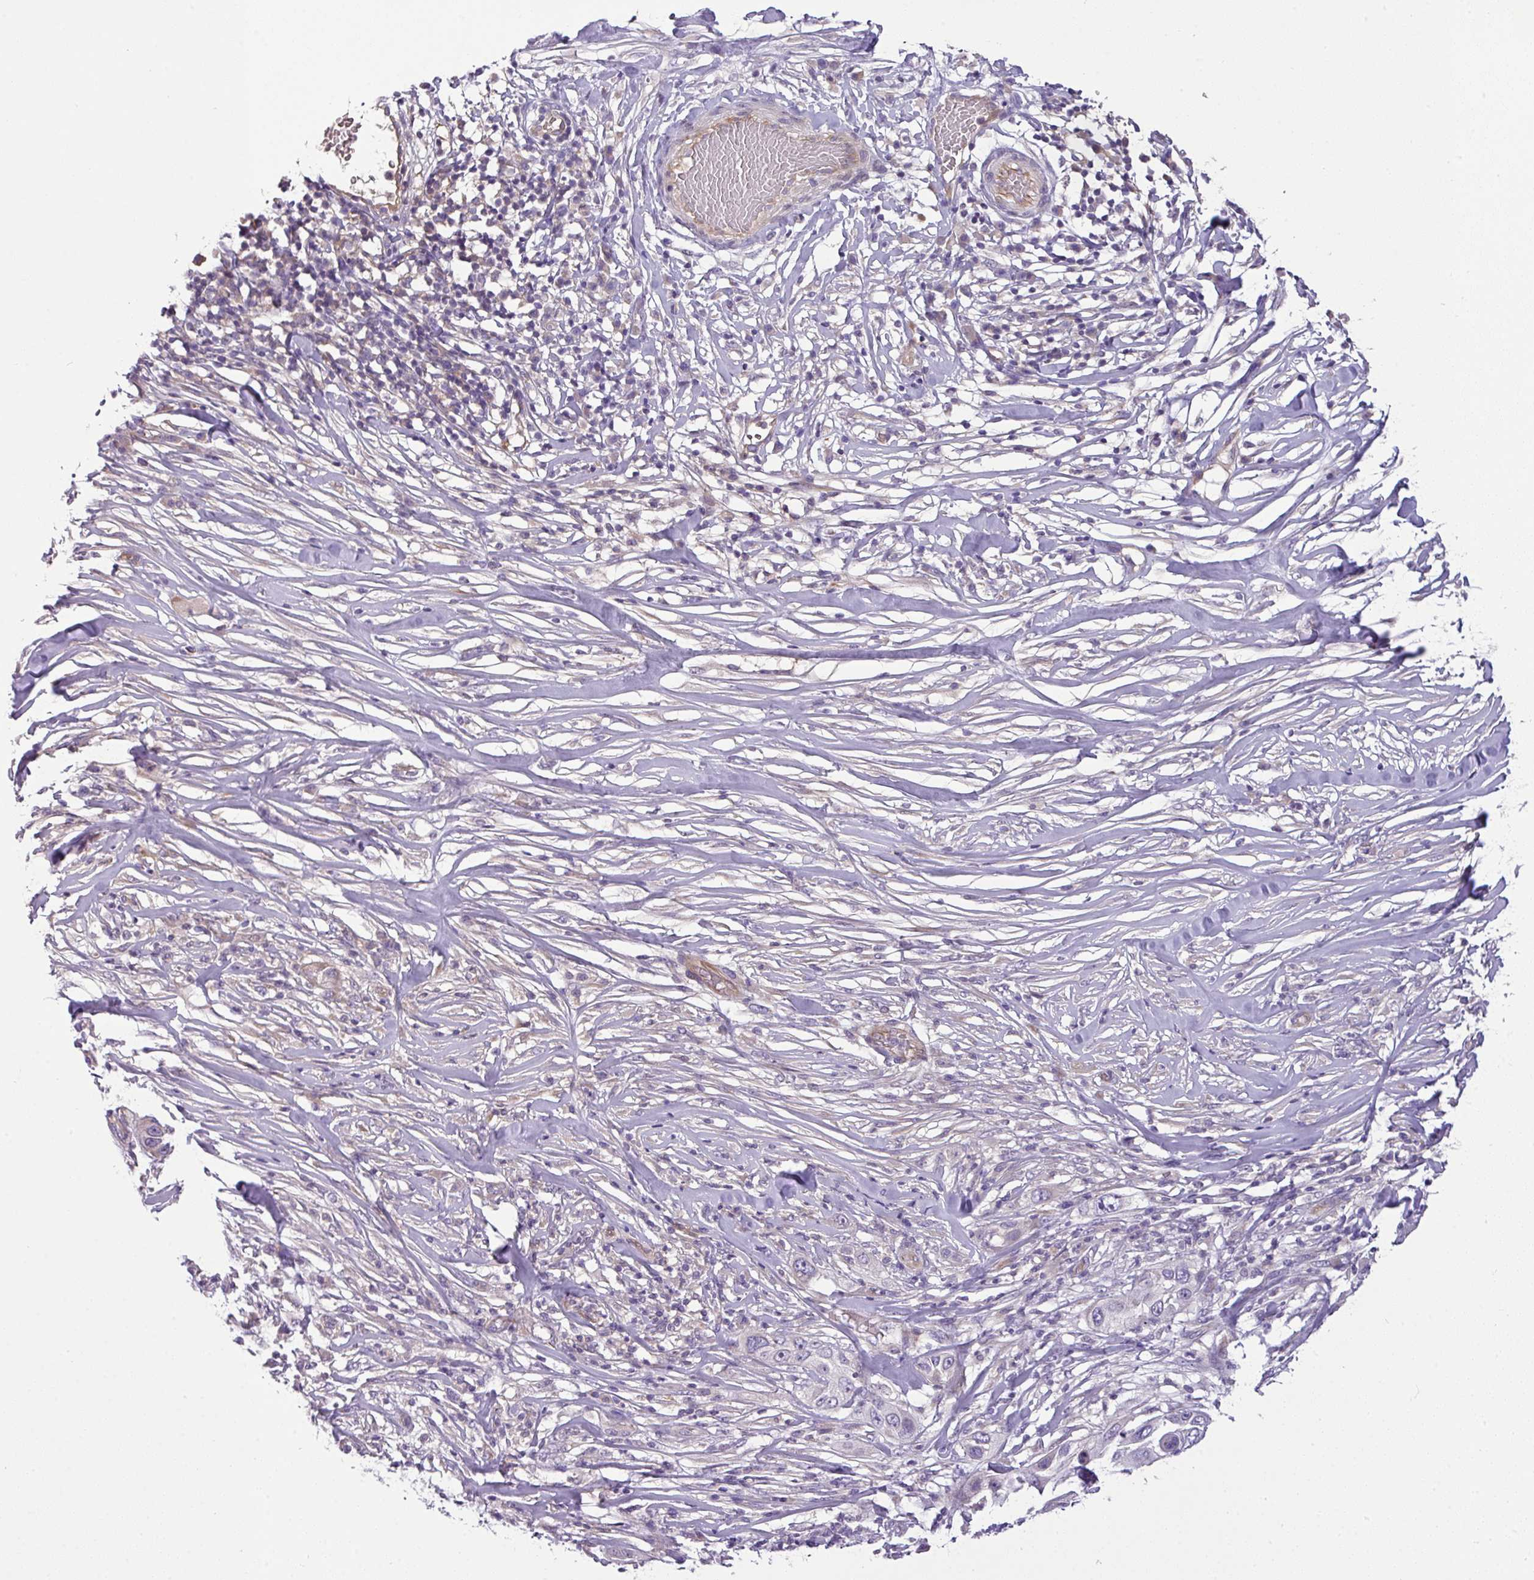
{"staining": {"intensity": "negative", "quantity": "none", "location": "none"}, "tissue": "skin cancer", "cell_type": "Tumor cells", "image_type": "cancer", "snomed": [{"axis": "morphology", "description": "Squamous cell carcinoma, NOS"}, {"axis": "topography", "description": "Skin"}], "caption": "DAB immunohistochemical staining of human skin cancer (squamous cell carcinoma) reveals no significant expression in tumor cells.", "gene": "PIK3R5", "patient": {"sex": "female", "age": 44}}